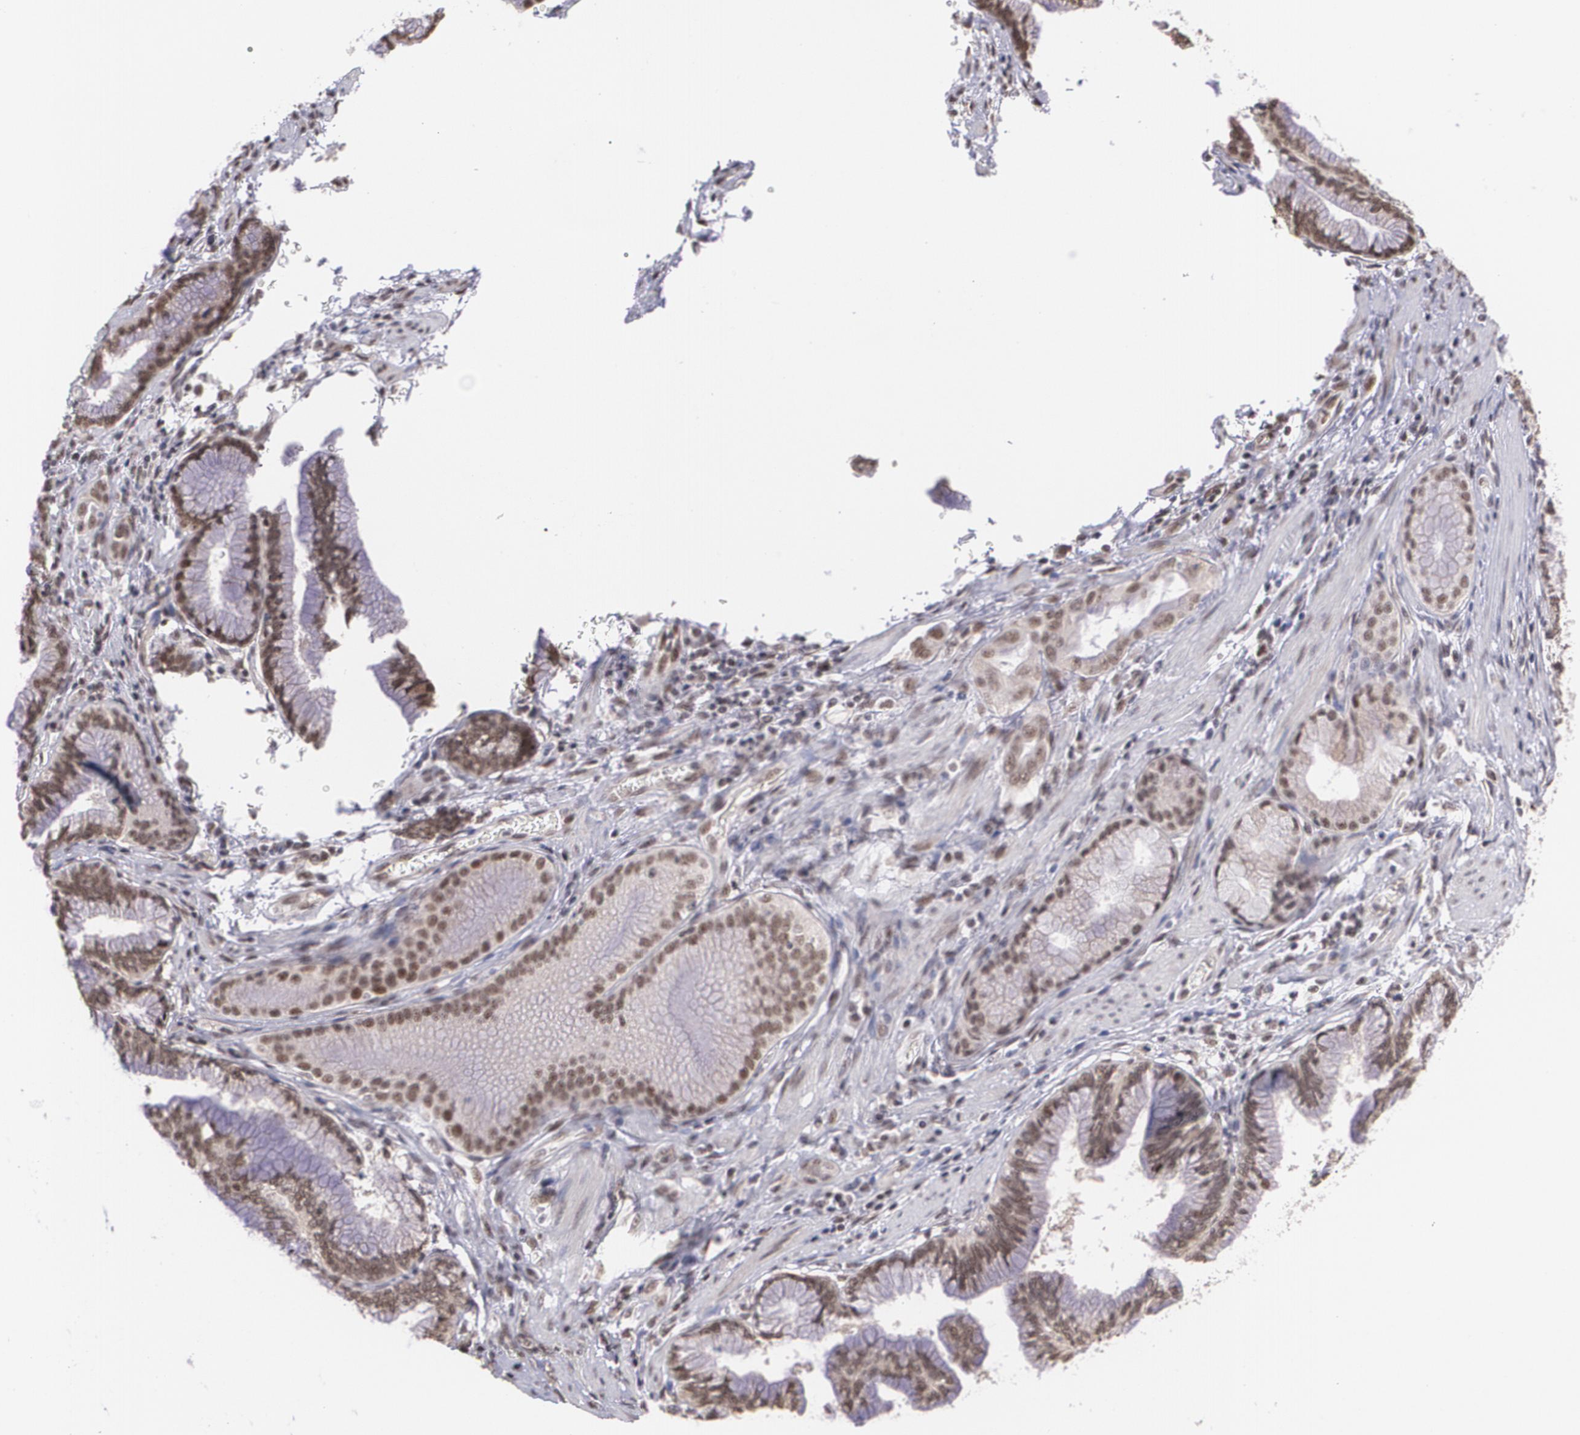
{"staining": {"intensity": "moderate", "quantity": ">75%", "location": "nuclear"}, "tissue": "pancreatic cancer", "cell_type": "Tumor cells", "image_type": "cancer", "snomed": [{"axis": "morphology", "description": "Adenocarcinoma, NOS"}, {"axis": "topography", "description": "Pancreas"}], "caption": "IHC micrograph of pancreatic cancer stained for a protein (brown), which demonstrates medium levels of moderate nuclear expression in approximately >75% of tumor cells.", "gene": "C6orf15", "patient": {"sex": "female", "age": 64}}